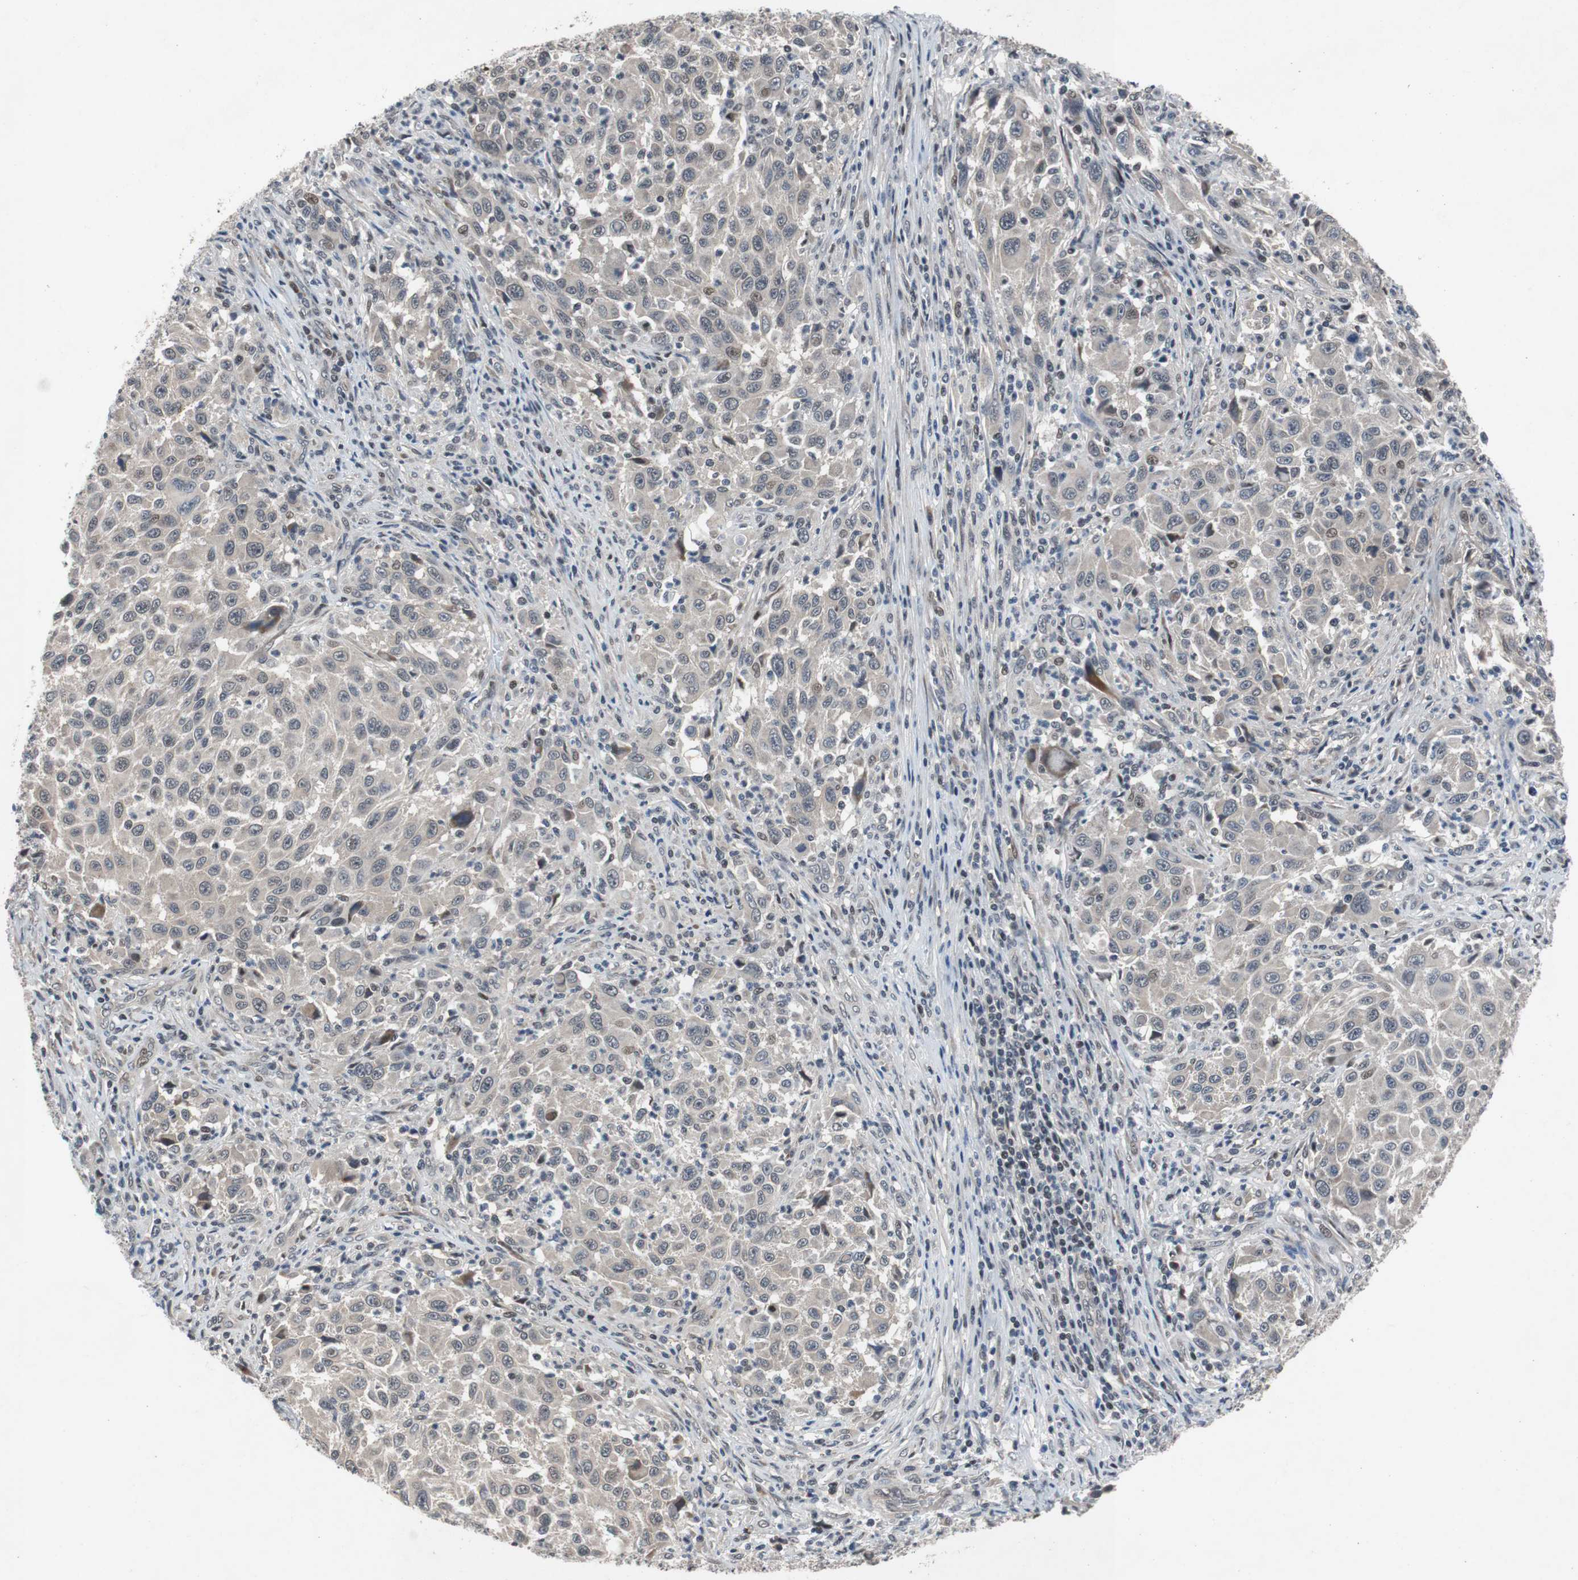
{"staining": {"intensity": "negative", "quantity": "none", "location": "none"}, "tissue": "melanoma", "cell_type": "Tumor cells", "image_type": "cancer", "snomed": [{"axis": "morphology", "description": "Malignant melanoma, Metastatic site"}, {"axis": "topography", "description": "Lymph node"}], "caption": "The image displays no significant staining in tumor cells of malignant melanoma (metastatic site). (DAB (3,3'-diaminobenzidine) immunohistochemistry, high magnification).", "gene": "TP63", "patient": {"sex": "male", "age": 61}}